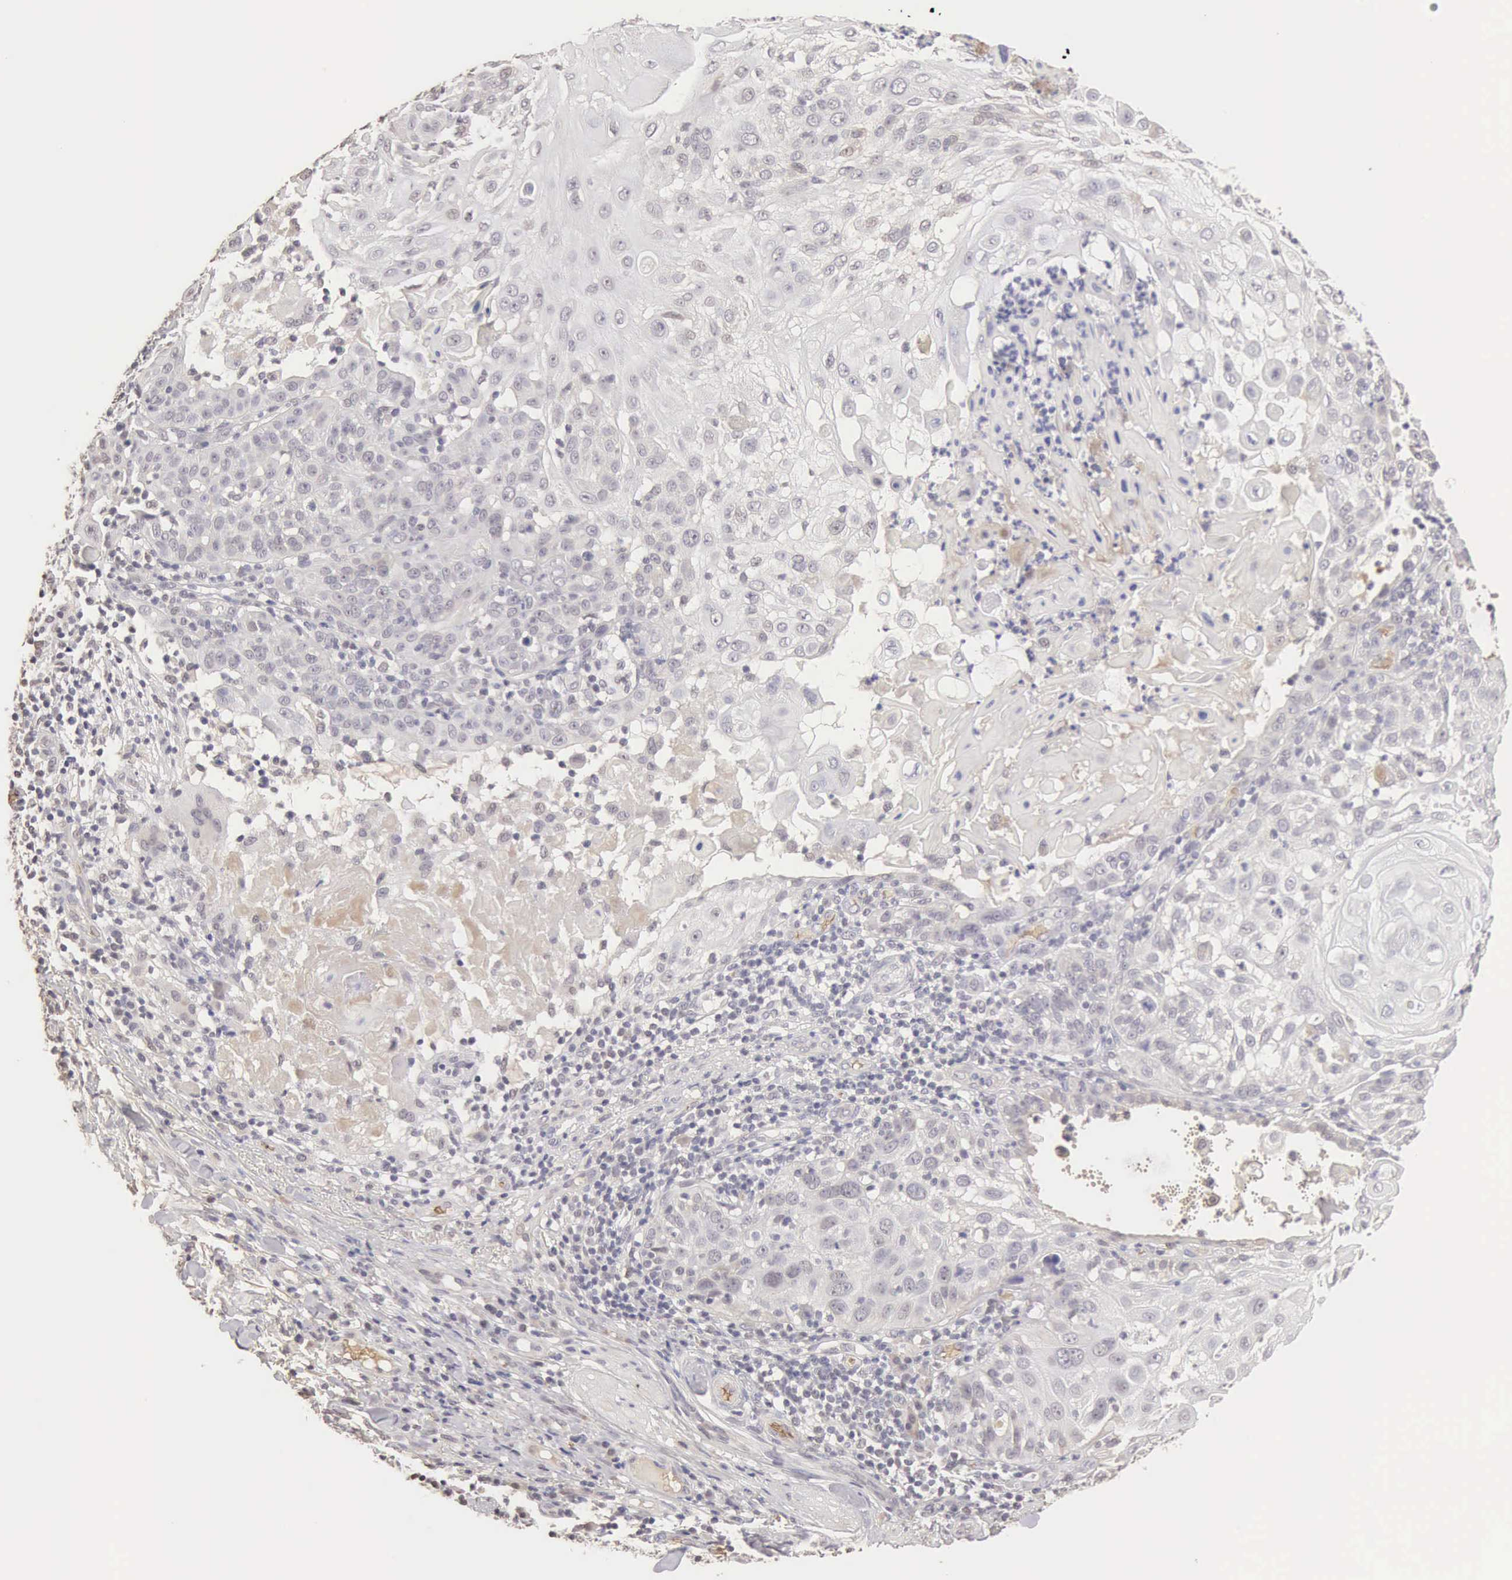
{"staining": {"intensity": "negative", "quantity": "none", "location": "none"}, "tissue": "skin cancer", "cell_type": "Tumor cells", "image_type": "cancer", "snomed": [{"axis": "morphology", "description": "Squamous cell carcinoma, NOS"}, {"axis": "topography", "description": "Skin"}], "caption": "Skin squamous cell carcinoma stained for a protein using IHC exhibits no positivity tumor cells.", "gene": "CFI", "patient": {"sex": "female", "age": 89}}